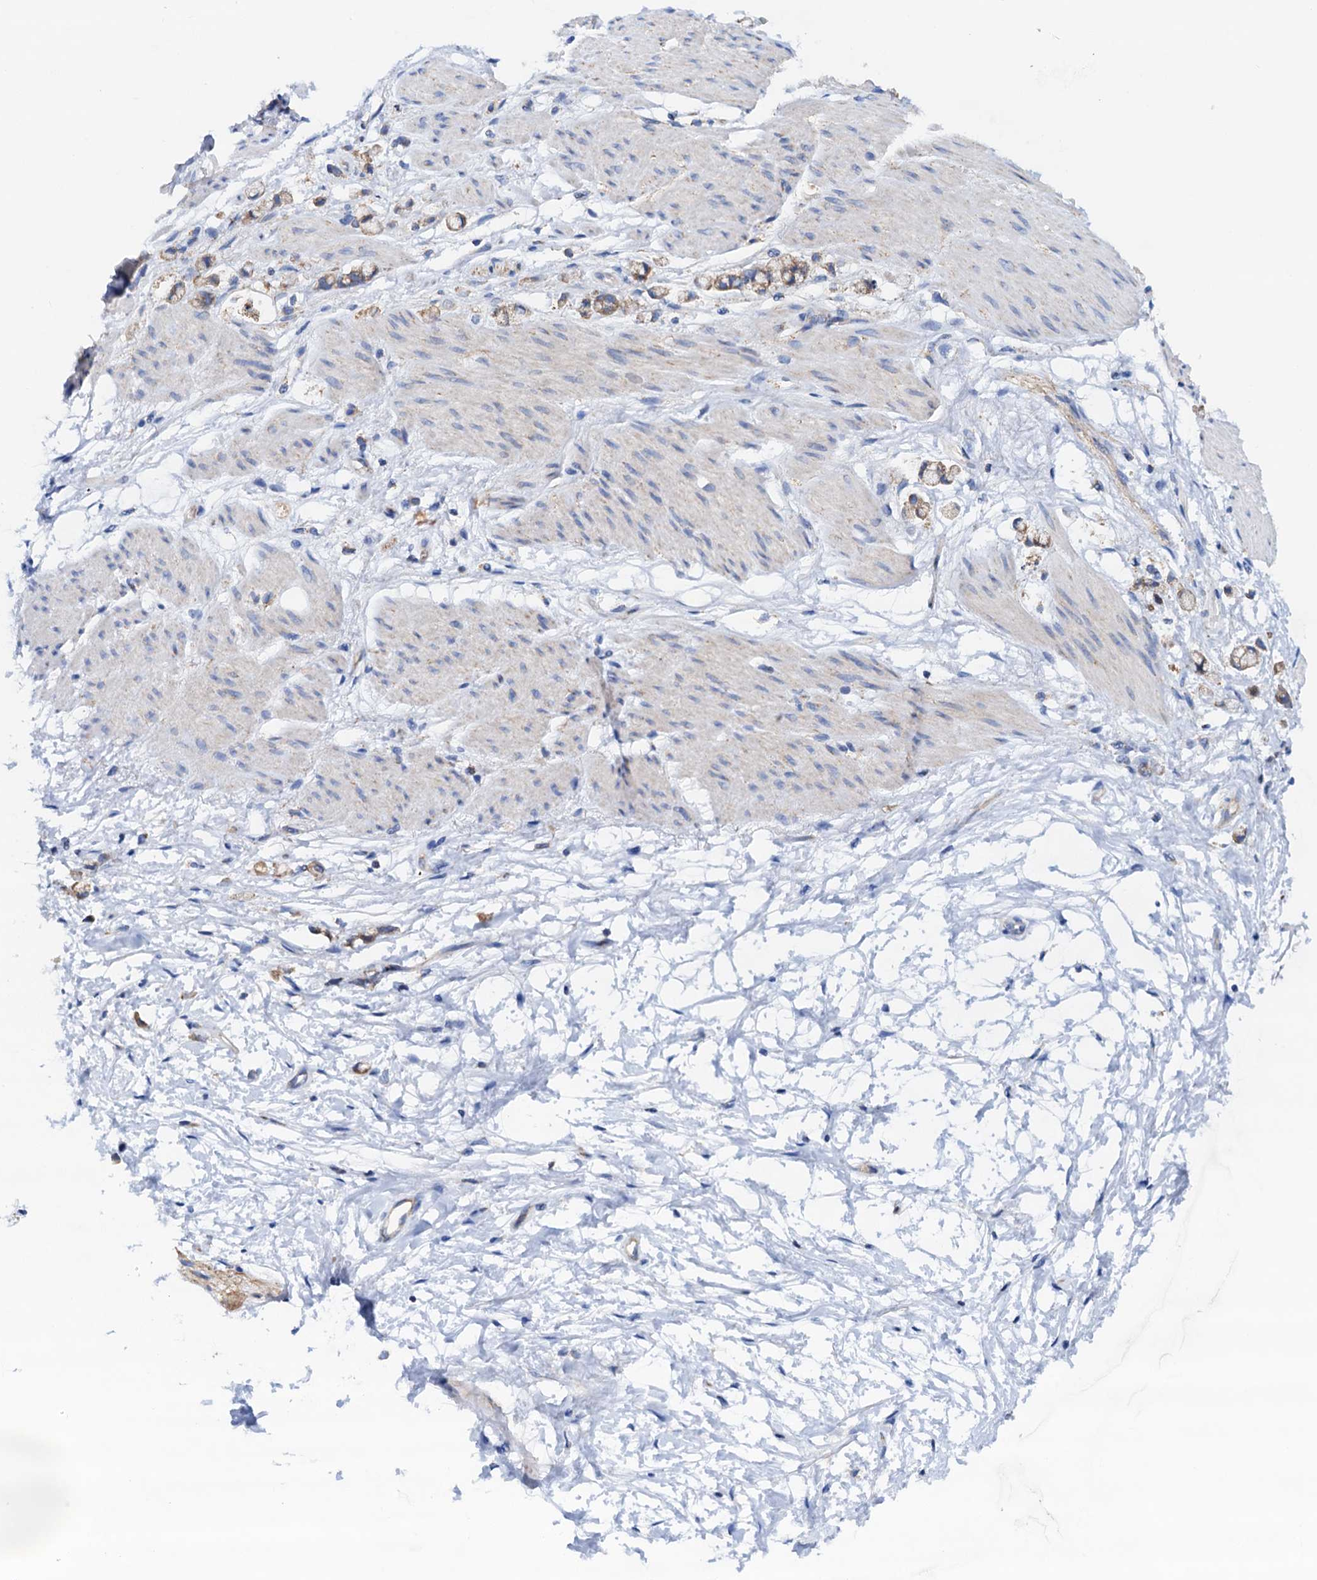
{"staining": {"intensity": "weak", "quantity": "25%-75%", "location": "cytoplasmic/membranous"}, "tissue": "stomach cancer", "cell_type": "Tumor cells", "image_type": "cancer", "snomed": [{"axis": "morphology", "description": "Adenocarcinoma, NOS"}, {"axis": "topography", "description": "Stomach"}], "caption": "There is low levels of weak cytoplasmic/membranous staining in tumor cells of stomach cancer (adenocarcinoma), as demonstrated by immunohistochemical staining (brown color).", "gene": "RASSF9", "patient": {"sex": "female", "age": 60}}